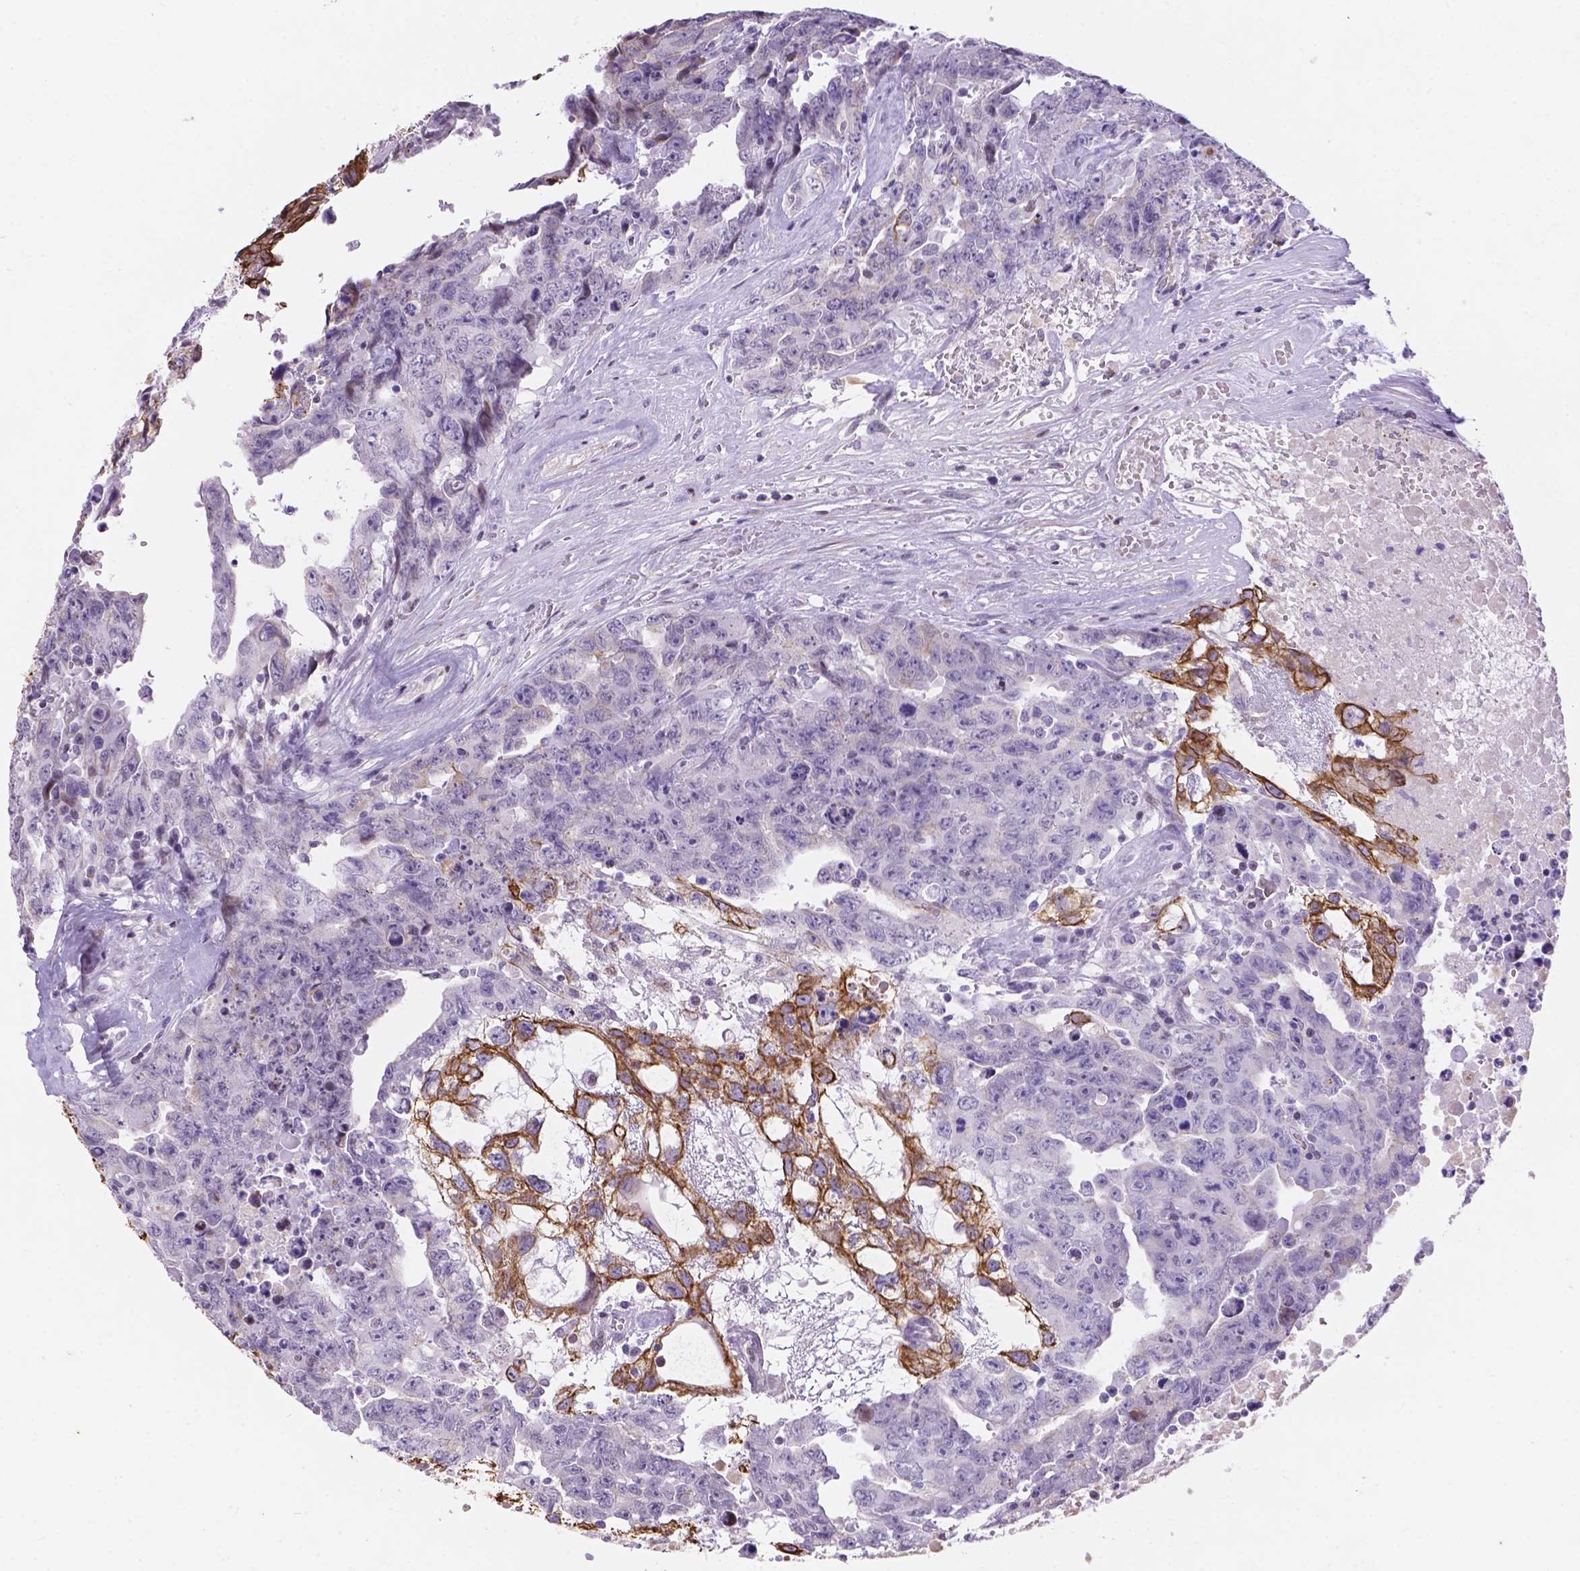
{"staining": {"intensity": "strong", "quantity": "<25%", "location": "cytoplasmic/membranous"}, "tissue": "testis cancer", "cell_type": "Tumor cells", "image_type": "cancer", "snomed": [{"axis": "morphology", "description": "Carcinoma, Embryonal, NOS"}, {"axis": "topography", "description": "Testis"}], "caption": "IHC image of neoplastic tissue: human embryonal carcinoma (testis) stained using IHC shows medium levels of strong protein expression localized specifically in the cytoplasmic/membranous of tumor cells, appearing as a cytoplasmic/membranous brown color.", "gene": "DMWD", "patient": {"sex": "male", "age": 24}}